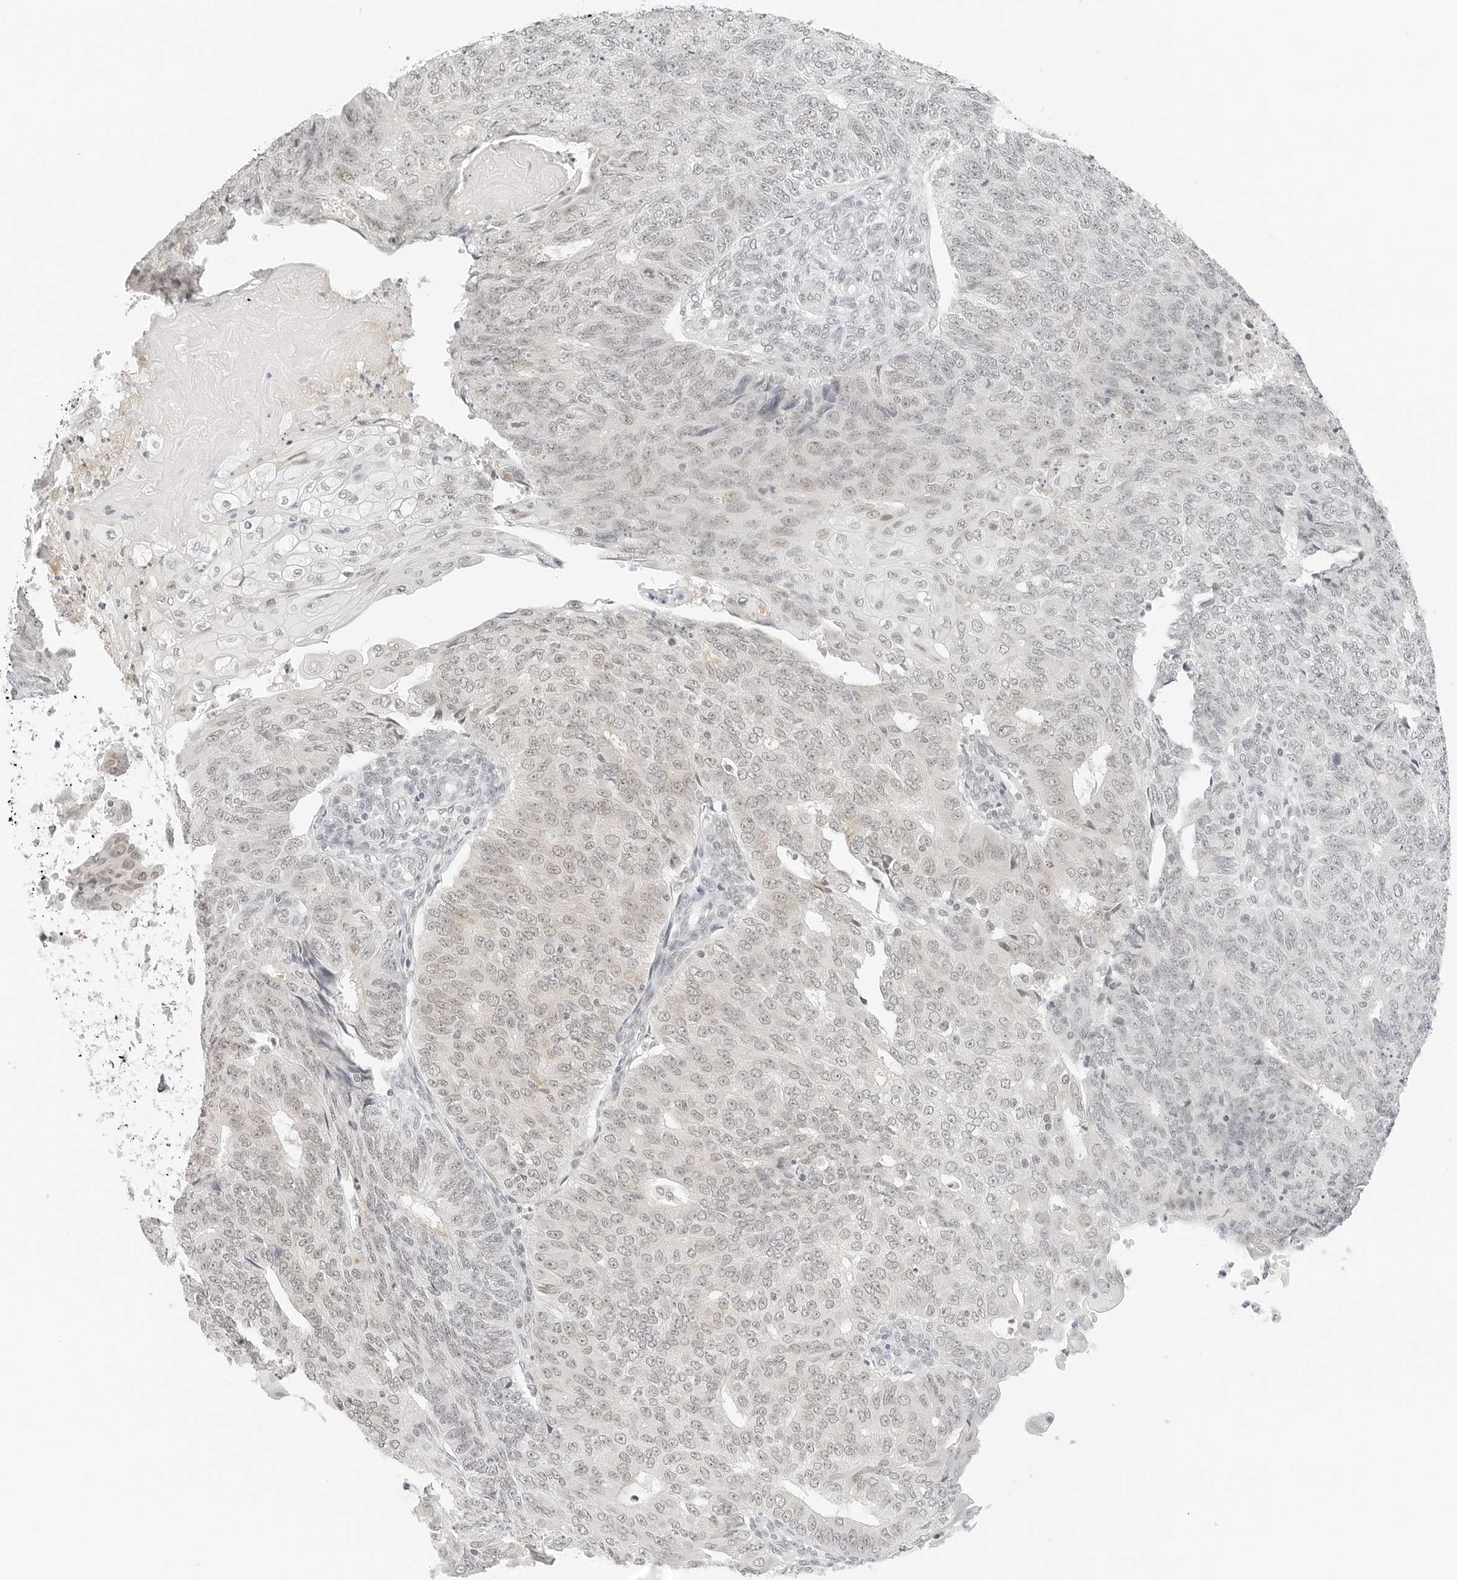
{"staining": {"intensity": "negative", "quantity": "none", "location": "none"}, "tissue": "endometrial cancer", "cell_type": "Tumor cells", "image_type": "cancer", "snomed": [{"axis": "morphology", "description": "Adenocarcinoma, NOS"}, {"axis": "topography", "description": "Endometrium"}], "caption": "This is an immunohistochemistry (IHC) image of human endometrial cancer (adenocarcinoma). There is no positivity in tumor cells.", "gene": "NEO1", "patient": {"sex": "female", "age": 32}}